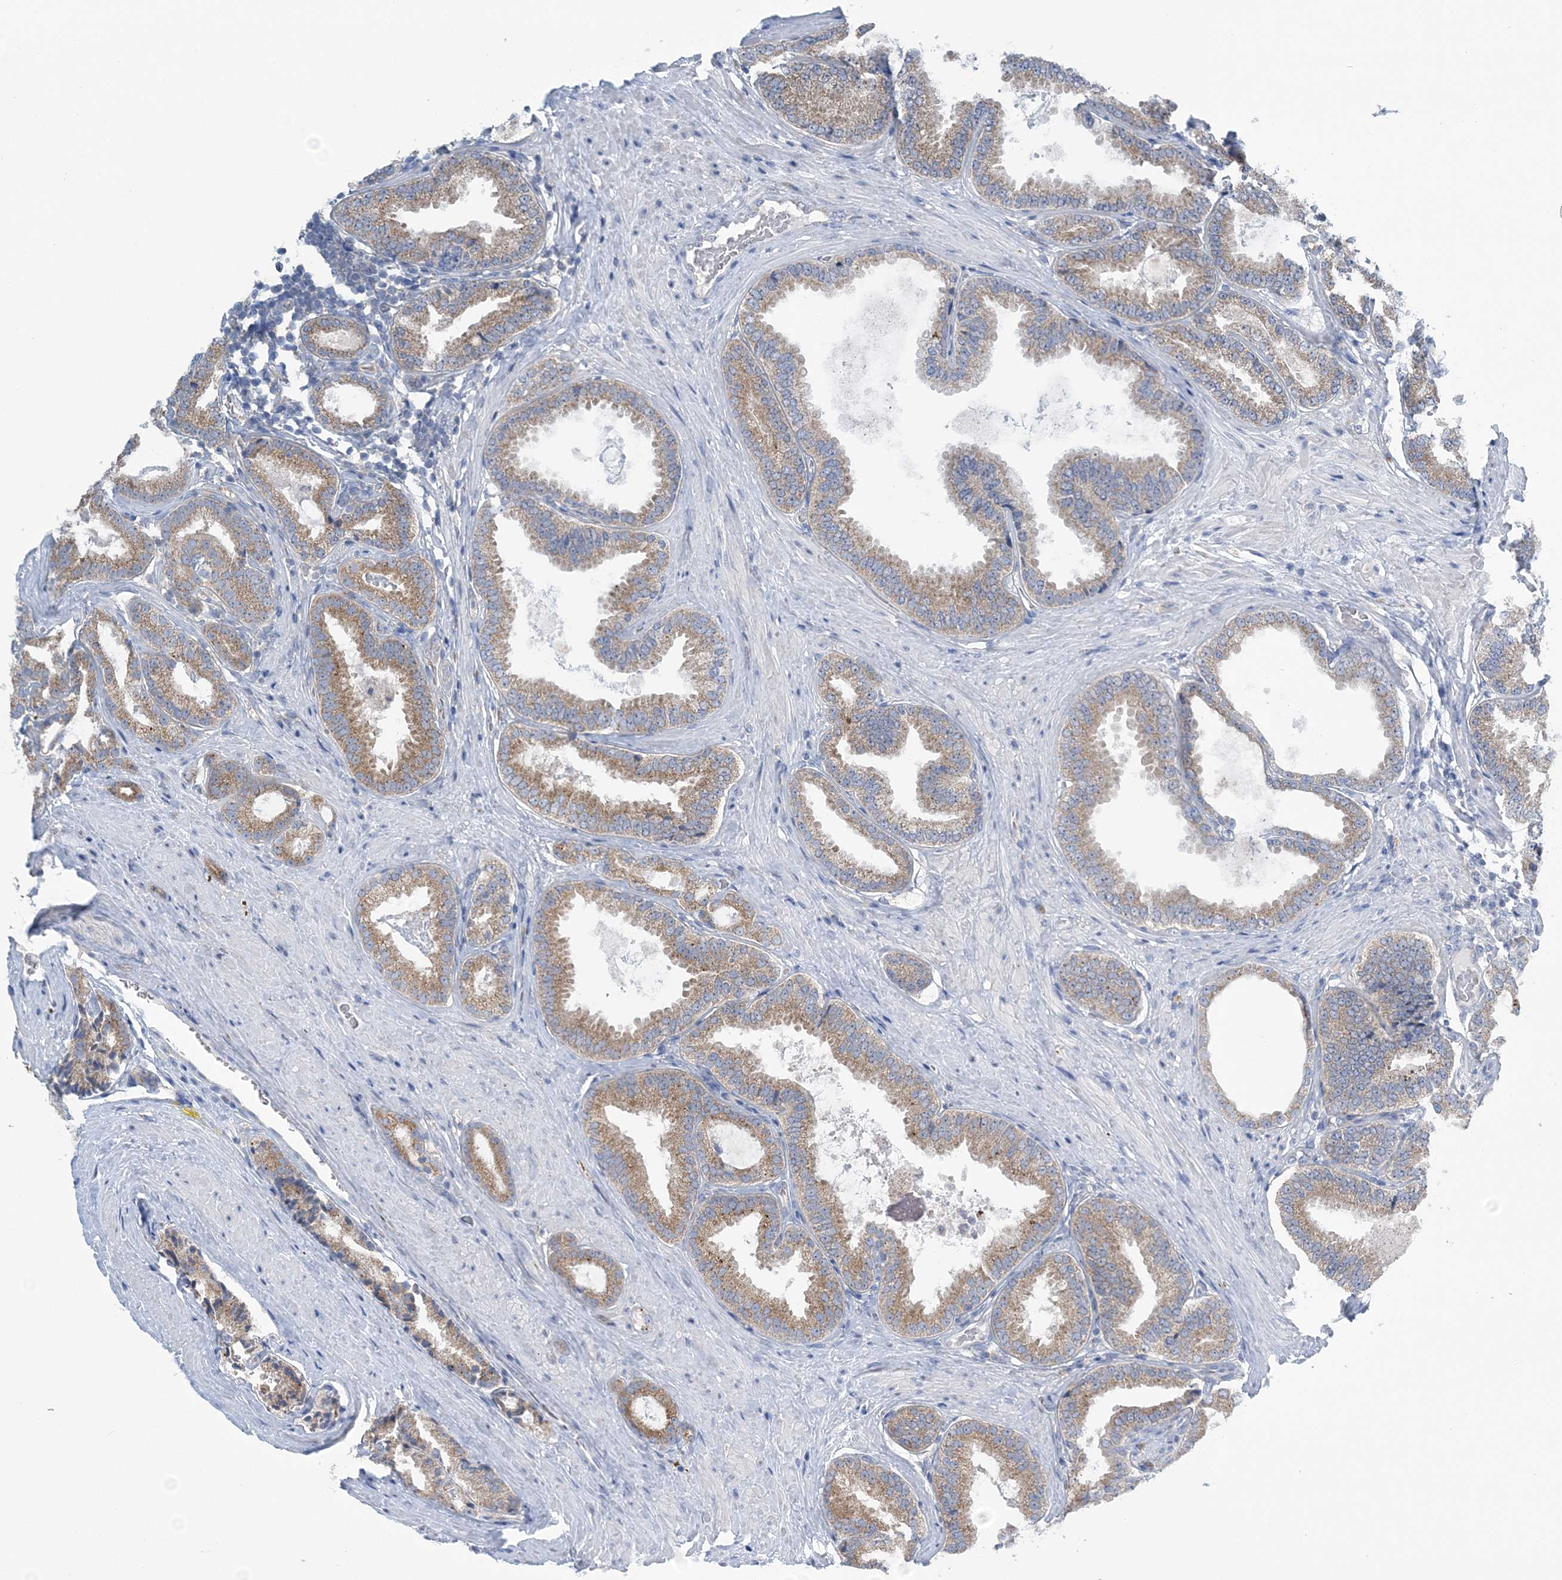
{"staining": {"intensity": "moderate", "quantity": ">75%", "location": "cytoplasmic/membranous"}, "tissue": "prostate cancer", "cell_type": "Tumor cells", "image_type": "cancer", "snomed": [{"axis": "morphology", "description": "Adenocarcinoma, Low grade"}, {"axis": "topography", "description": "Prostate"}], "caption": "This micrograph displays IHC staining of prostate cancer (adenocarcinoma (low-grade)), with medium moderate cytoplasmic/membranous expression in about >75% of tumor cells.", "gene": "COPE", "patient": {"sex": "male", "age": 71}}